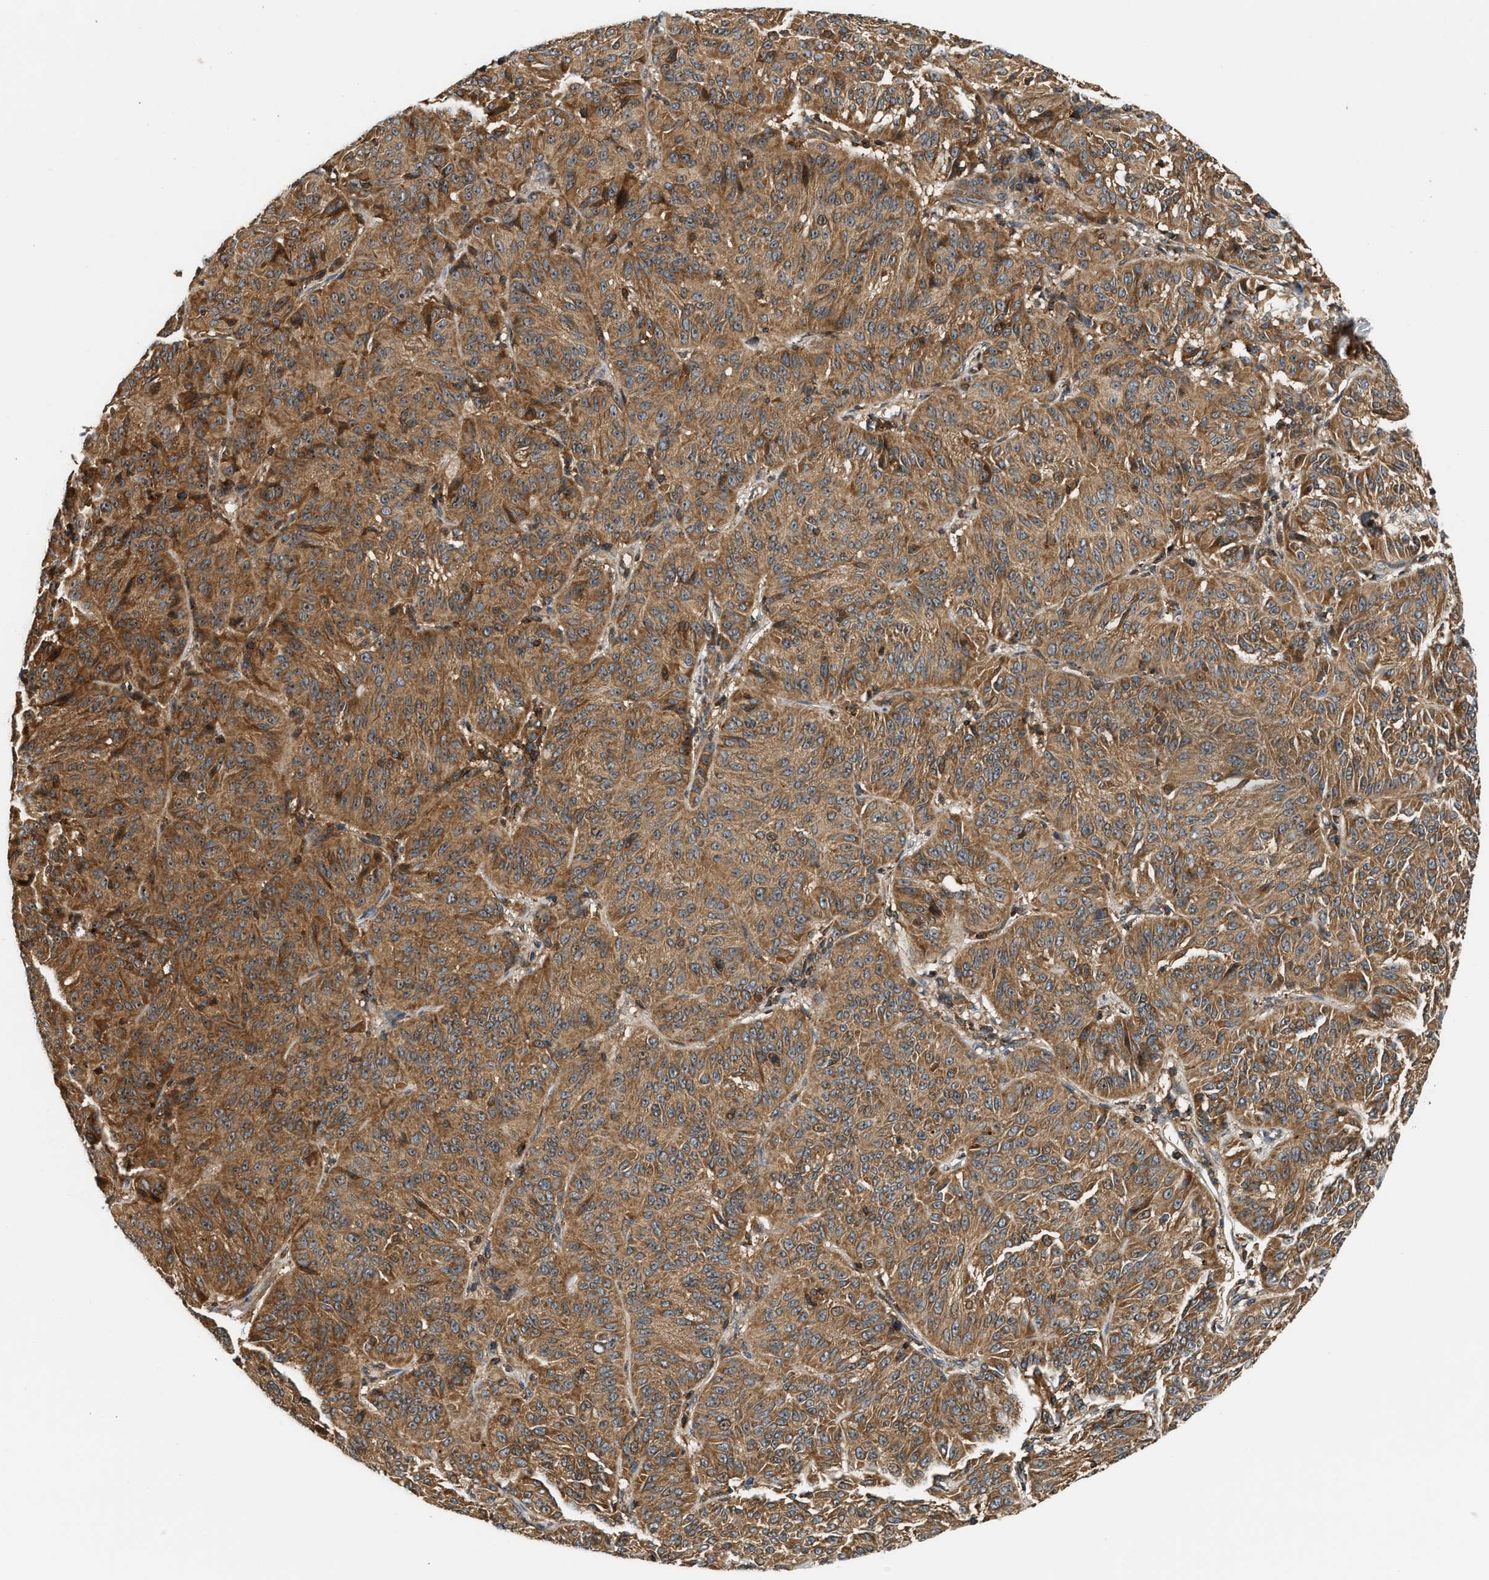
{"staining": {"intensity": "moderate", "quantity": ">75%", "location": "cytoplasmic/membranous"}, "tissue": "melanoma", "cell_type": "Tumor cells", "image_type": "cancer", "snomed": [{"axis": "morphology", "description": "Malignant melanoma, NOS"}, {"axis": "topography", "description": "Skin"}], "caption": "Brown immunohistochemical staining in human malignant melanoma reveals moderate cytoplasmic/membranous positivity in about >75% of tumor cells. The protein of interest is shown in brown color, while the nuclei are stained blue.", "gene": "SNX5", "patient": {"sex": "female", "age": 72}}